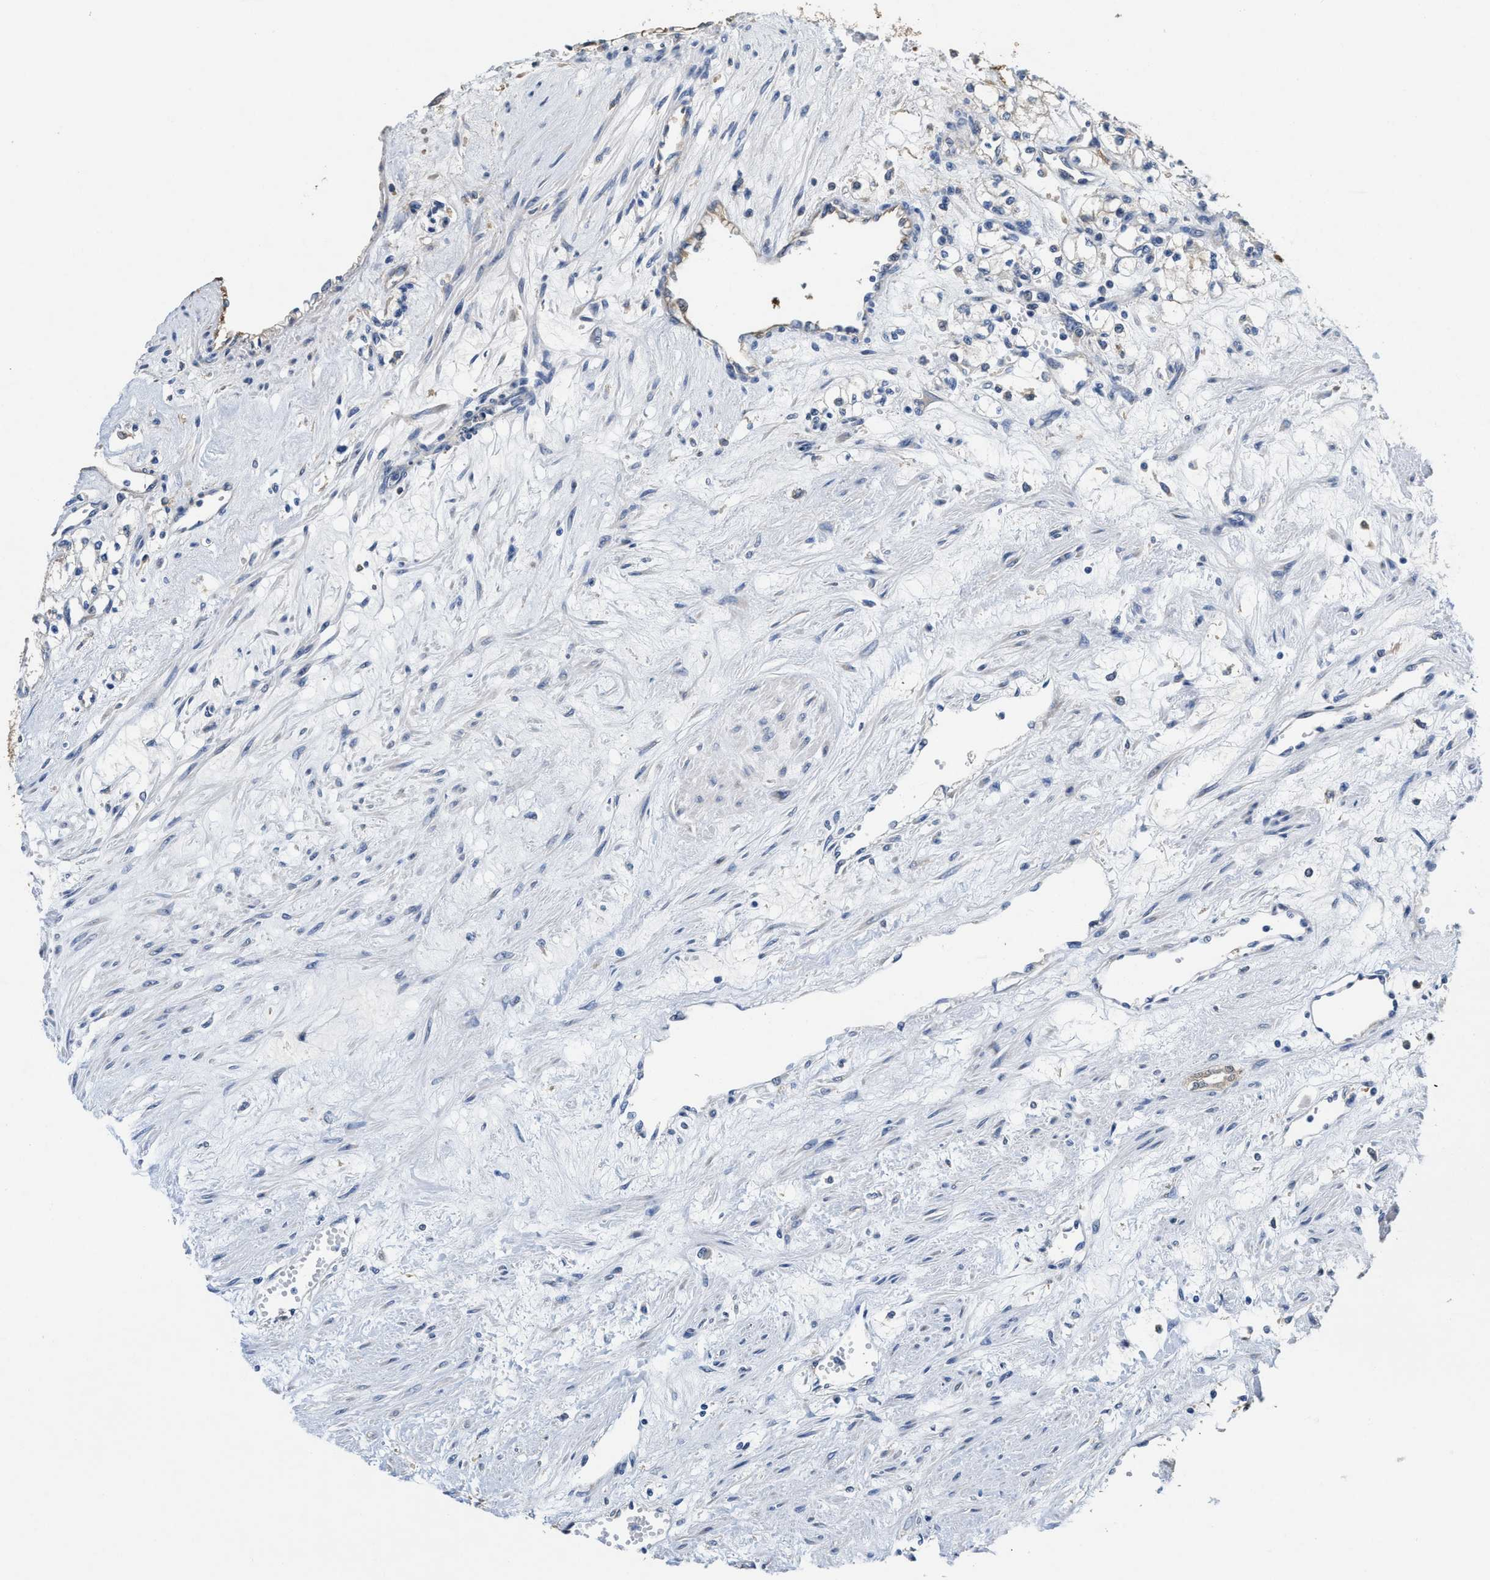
{"staining": {"intensity": "negative", "quantity": "none", "location": "none"}, "tissue": "renal cancer", "cell_type": "Tumor cells", "image_type": "cancer", "snomed": [{"axis": "morphology", "description": "Adenocarcinoma, NOS"}, {"axis": "topography", "description": "Kidney"}], "caption": "IHC photomicrograph of renal adenocarcinoma stained for a protein (brown), which reveals no staining in tumor cells. The staining is performed using DAB (3,3'-diaminobenzidine) brown chromogen with nuclei counter-stained in using hematoxylin.", "gene": "PEG10", "patient": {"sex": "male", "age": 59}}